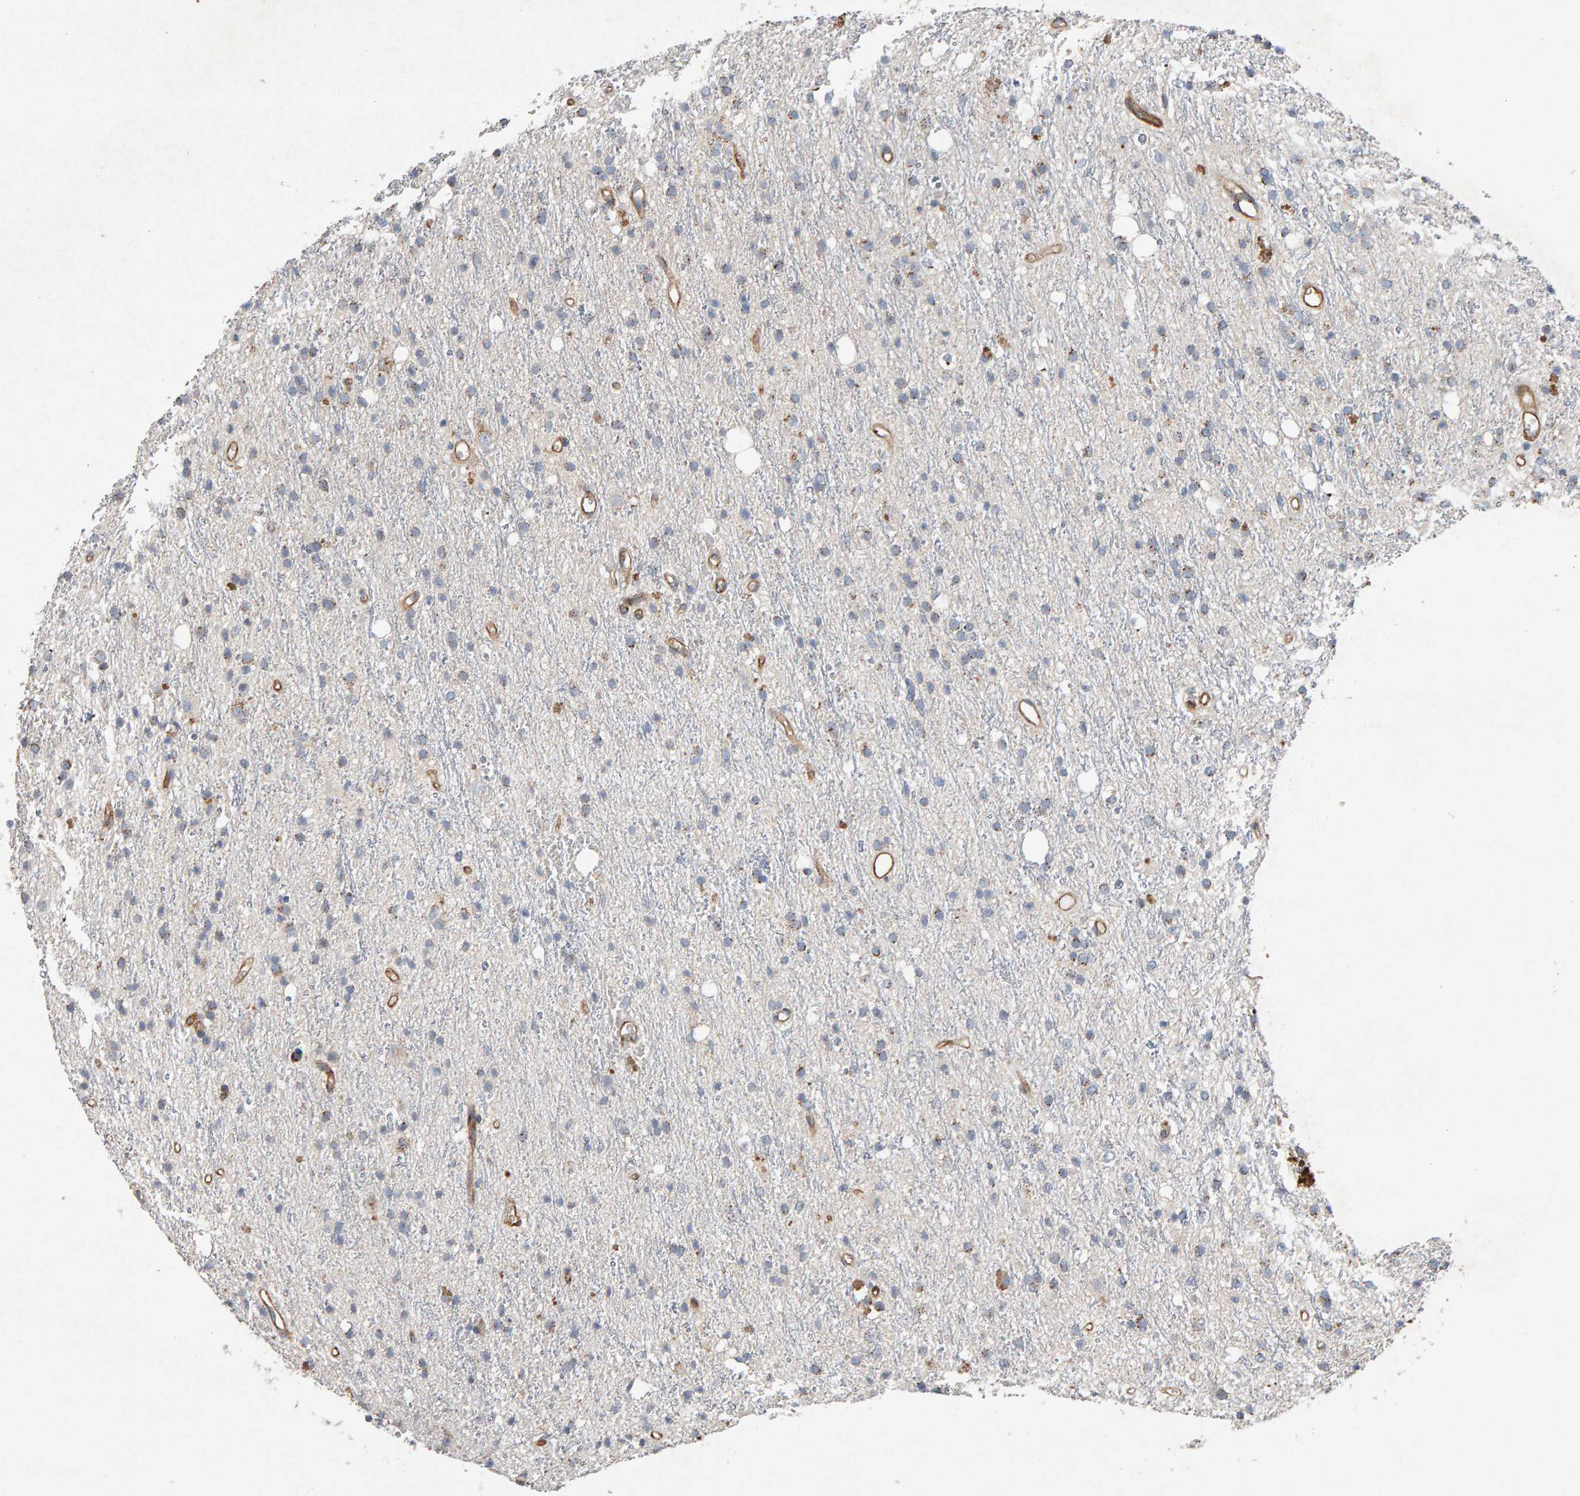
{"staining": {"intensity": "weak", "quantity": "<25%", "location": "cytoplasmic/membranous"}, "tissue": "glioma", "cell_type": "Tumor cells", "image_type": "cancer", "snomed": [{"axis": "morphology", "description": "Glioma, malignant, High grade"}, {"axis": "topography", "description": "Brain"}], "caption": "This is an immunohistochemistry photomicrograph of malignant glioma (high-grade). There is no staining in tumor cells.", "gene": "PTPRM", "patient": {"sex": "male", "age": 47}}